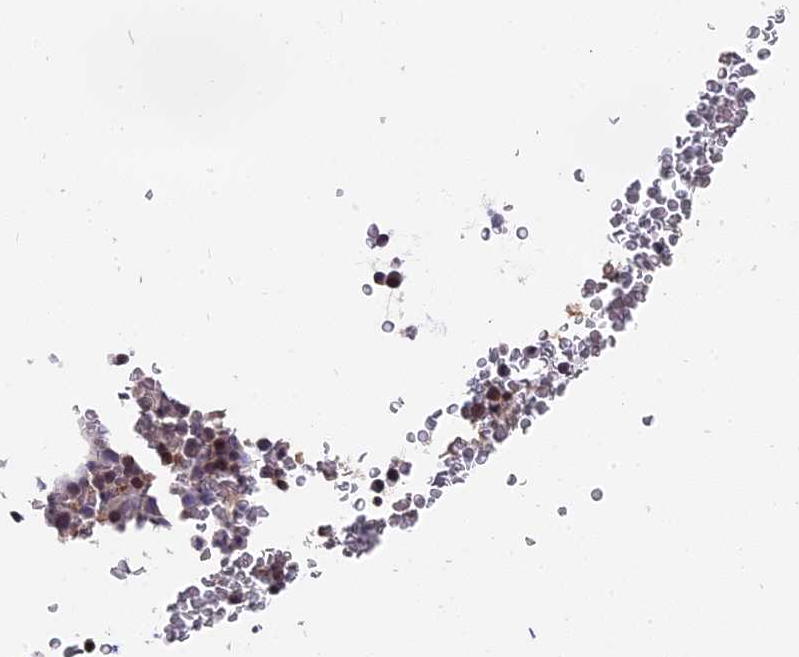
{"staining": {"intensity": "moderate", "quantity": "25%-75%", "location": "nuclear"}, "tissue": "bone marrow", "cell_type": "Hematopoietic cells", "image_type": "normal", "snomed": [{"axis": "morphology", "description": "Normal tissue, NOS"}, {"axis": "morphology", "description": "Inflammation, NOS"}, {"axis": "topography", "description": "Bone marrow"}], "caption": "IHC micrograph of normal bone marrow: human bone marrow stained using IHC shows medium levels of moderate protein expression localized specifically in the nuclear of hematopoietic cells, appearing as a nuclear brown color.", "gene": "NR1H3", "patient": {"sex": "female", "age": 78}}